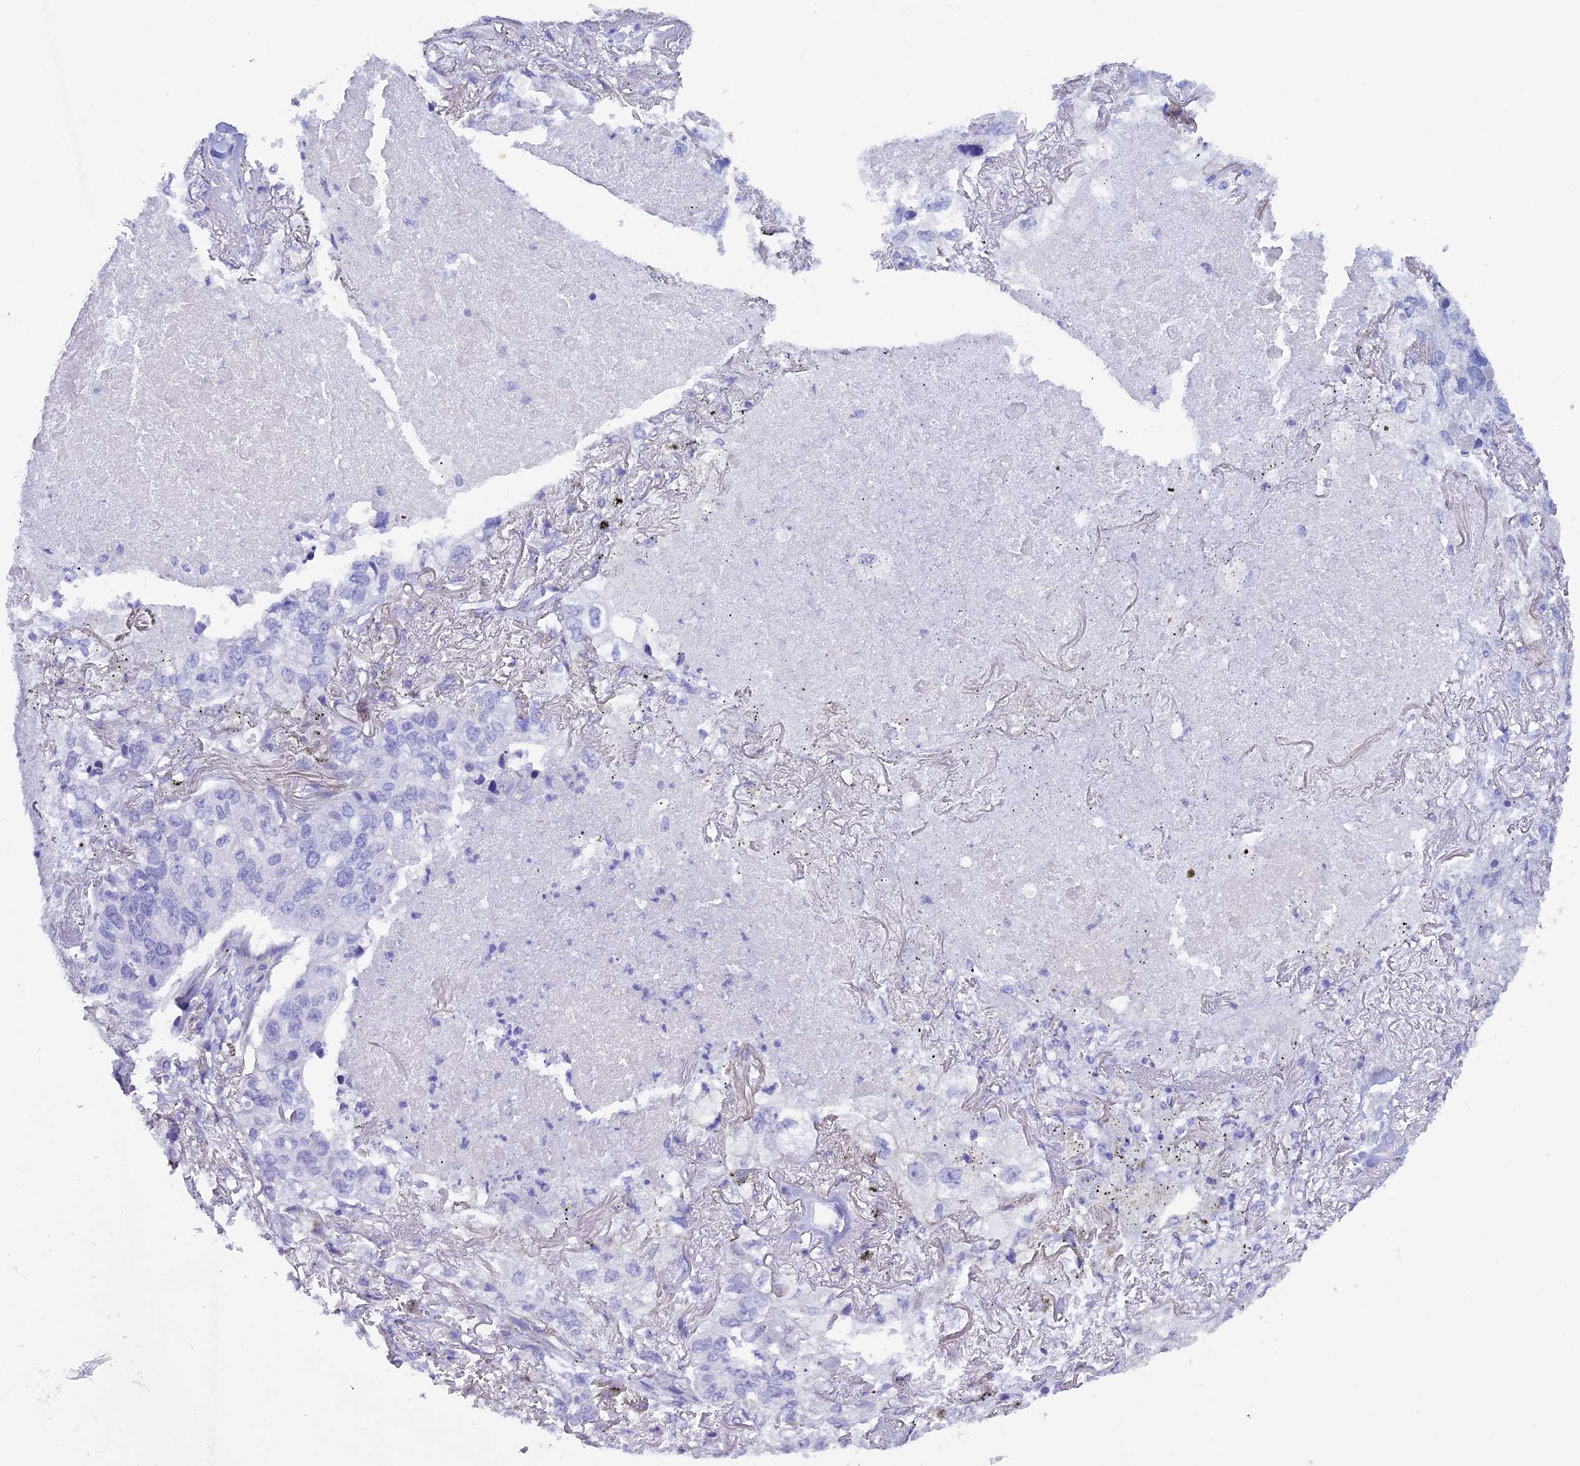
{"staining": {"intensity": "negative", "quantity": "none", "location": "none"}, "tissue": "lung cancer", "cell_type": "Tumor cells", "image_type": "cancer", "snomed": [{"axis": "morphology", "description": "Adenocarcinoma, NOS"}, {"axis": "topography", "description": "Lung"}], "caption": "IHC photomicrograph of neoplastic tissue: human lung adenocarcinoma stained with DAB (3,3'-diaminobenzidine) shows no significant protein positivity in tumor cells.", "gene": "IGSF6", "patient": {"sex": "male", "age": 65}}